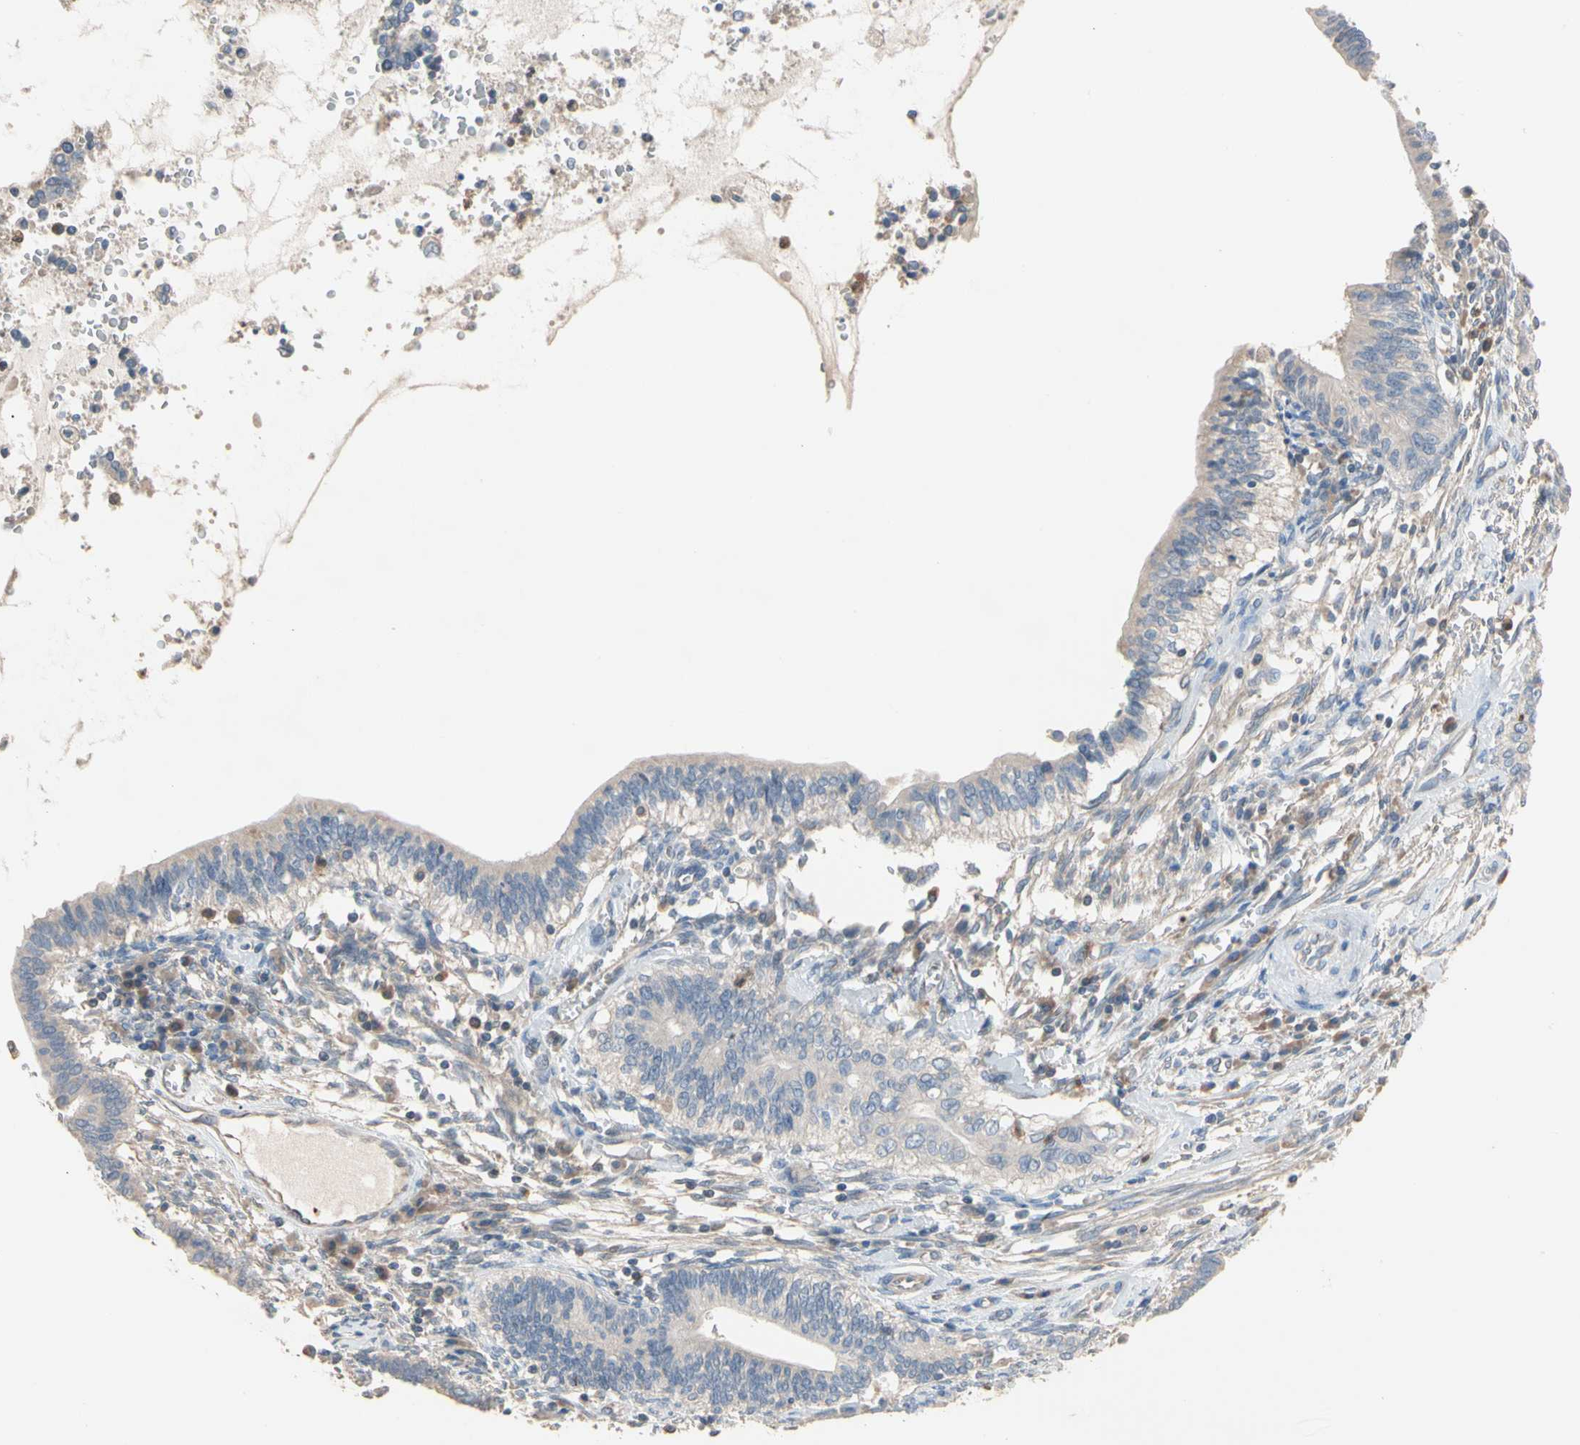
{"staining": {"intensity": "negative", "quantity": "none", "location": "none"}, "tissue": "cervical cancer", "cell_type": "Tumor cells", "image_type": "cancer", "snomed": [{"axis": "morphology", "description": "Adenocarcinoma, NOS"}, {"axis": "topography", "description": "Cervix"}], "caption": "A high-resolution micrograph shows immunohistochemistry (IHC) staining of adenocarcinoma (cervical), which displays no significant positivity in tumor cells.", "gene": "BBOX1", "patient": {"sex": "female", "age": 44}}